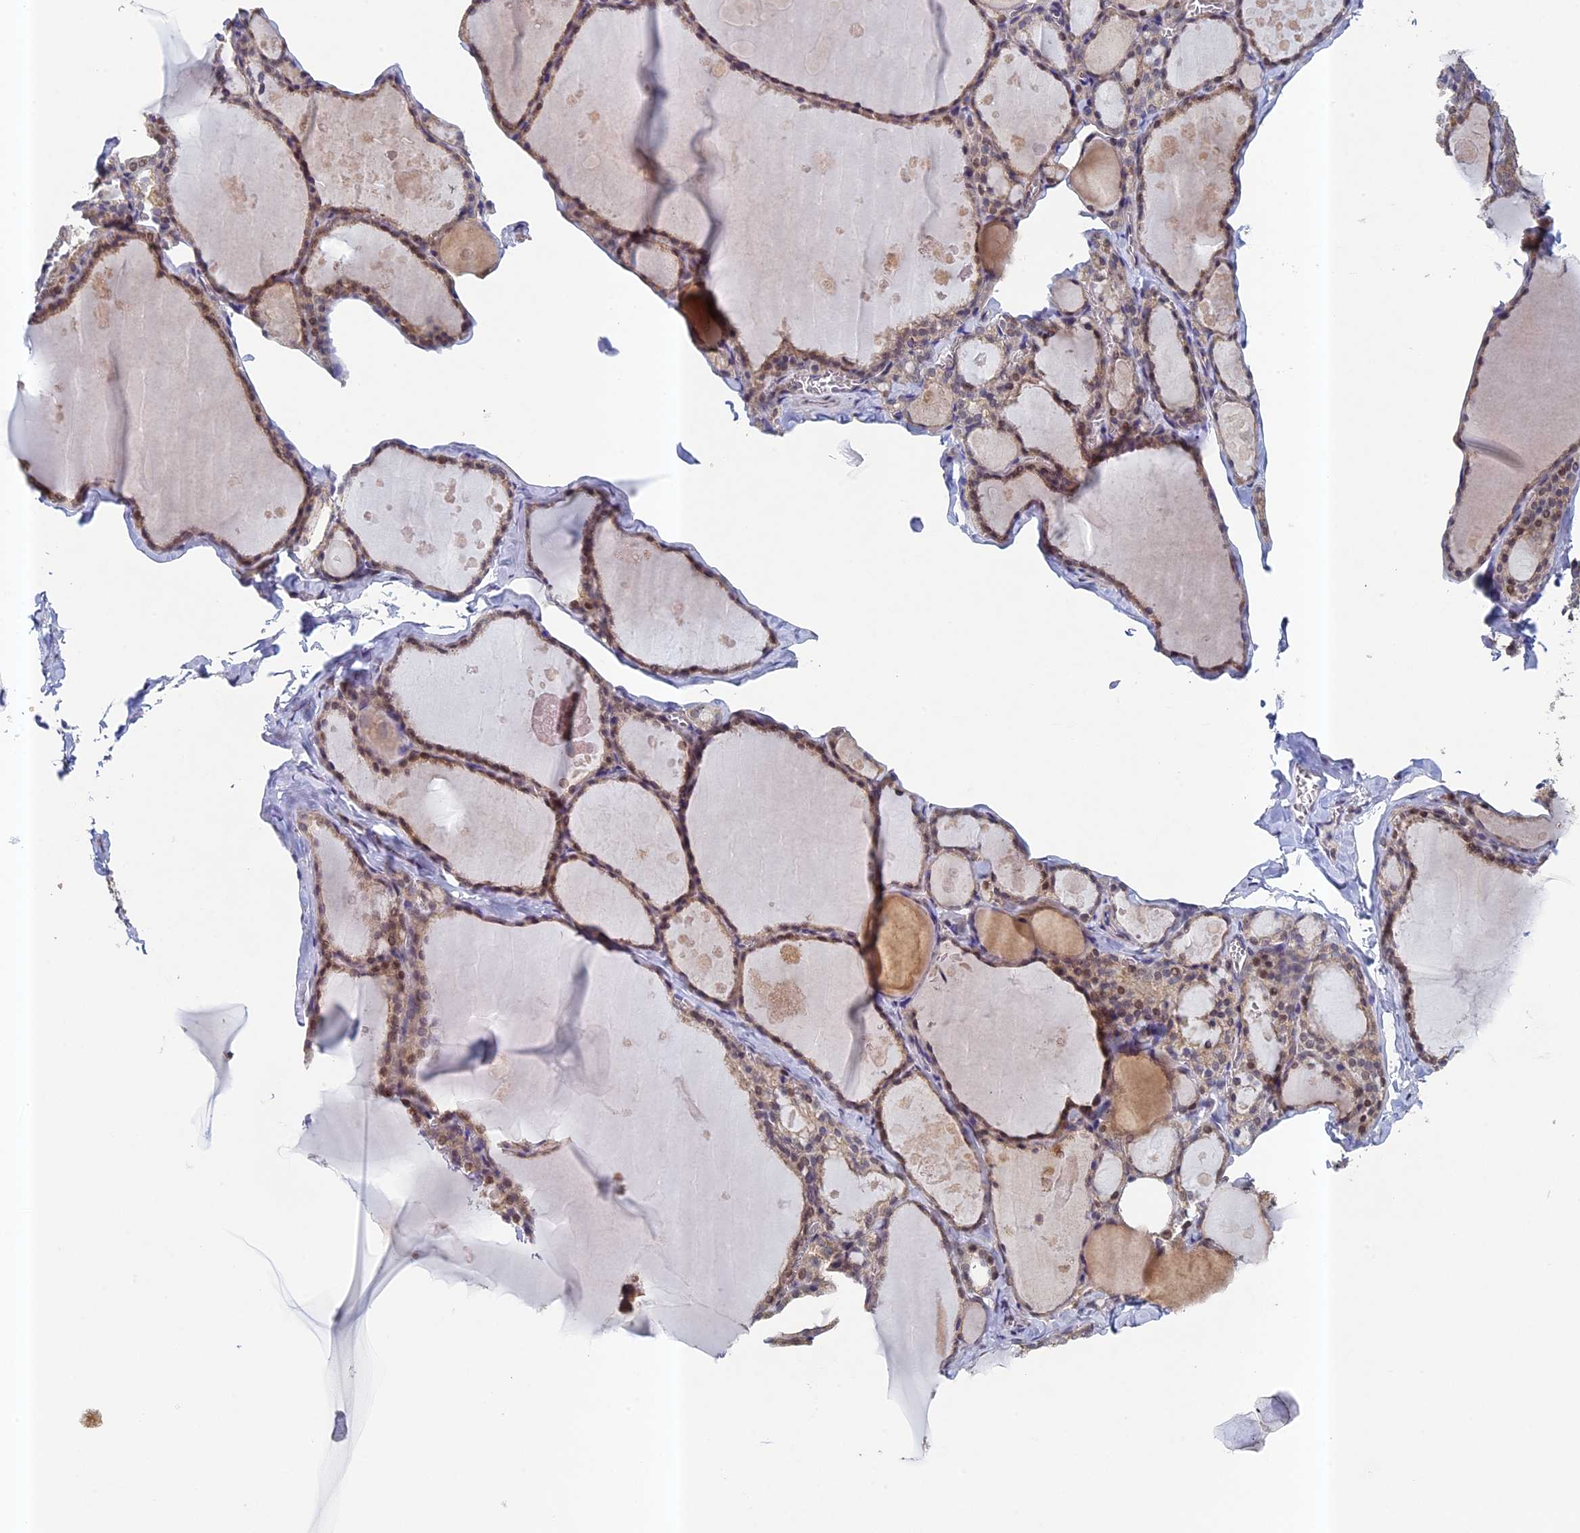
{"staining": {"intensity": "moderate", "quantity": "25%-75%", "location": "cytoplasmic/membranous,nuclear"}, "tissue": "thyroid gland", "cell_type": "Glandular cells", "image_type": "normal", "snomed": [{"axis": "morphology", "description": "Normal tissue, NOS"}, {"axis": "topography", "description": "Thyroid gland"}], "caption": "Immunohistochemistry of unremarkable human thyroid gland exhibits medium levels of moderate cytoplasmic/membranous,nuclear staining in about 25%-75% of glandular cells.", "gene": "DIXDC1", "patient": {"sex": "male", "age": 56}}